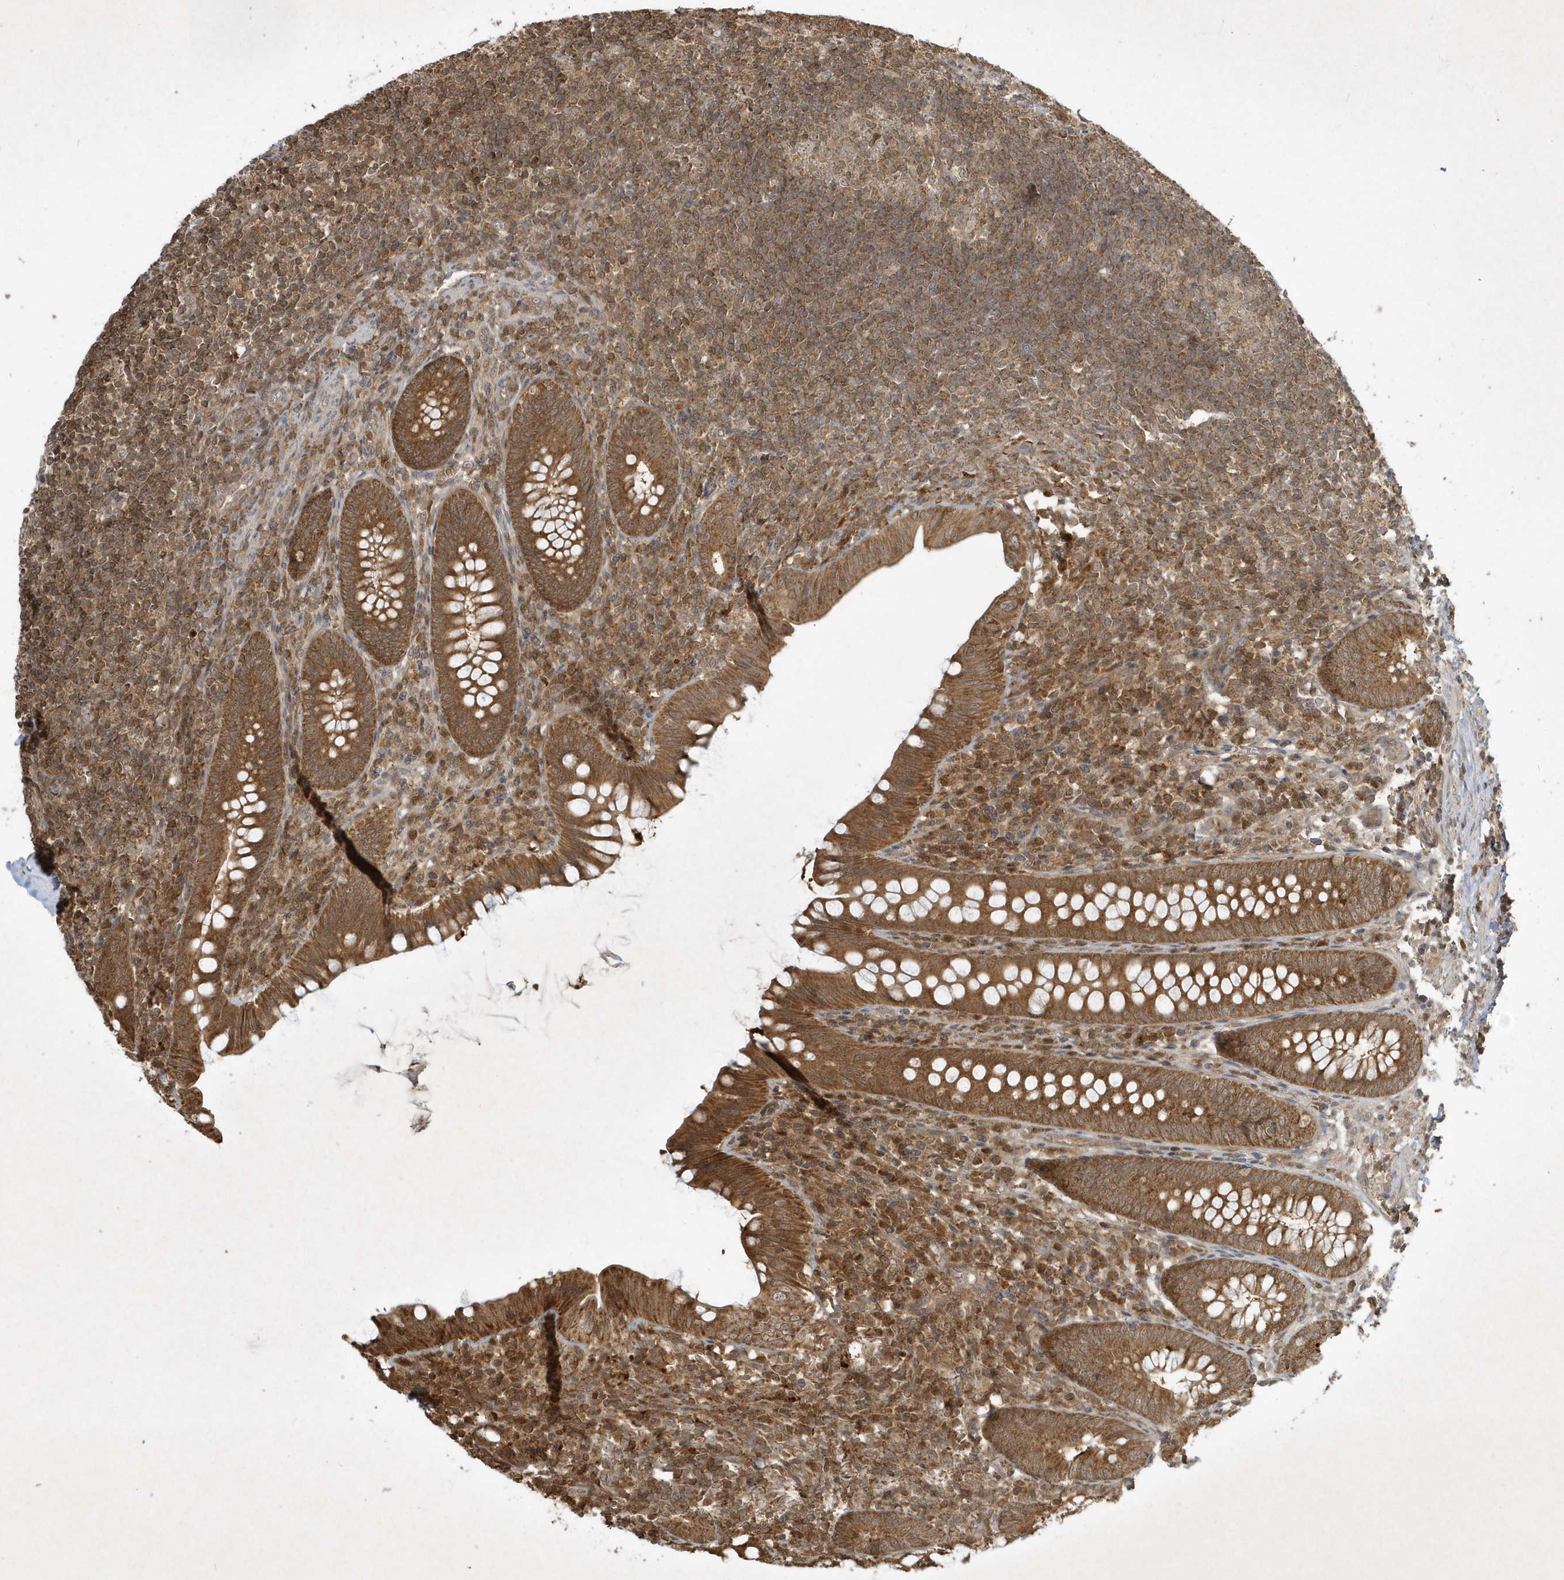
{"staining": {"intensity": "strong", "quantity": ">75%", "location": "cytoplasmic/membranous"}, "tissue": "appendix", "cell_type": "Glandular cells", "image_type": "normal", "snomed": [{"axis": "morphology", "description": "Normal tissue, NOS"}, {"axis": "topography", "description": "Appendix"}], "caption": "Immunohistochemistry (IHC) micrograph of benign appendix: appendix stained using IHC shows high levels of strong protein expression localized specifically in the cytoplasmic/membranous of glandular cells, appearing as a cytoplasmic/membranous brown color.", "gene": "PLTP", "patient": {"sex": "male", "age": 14}}